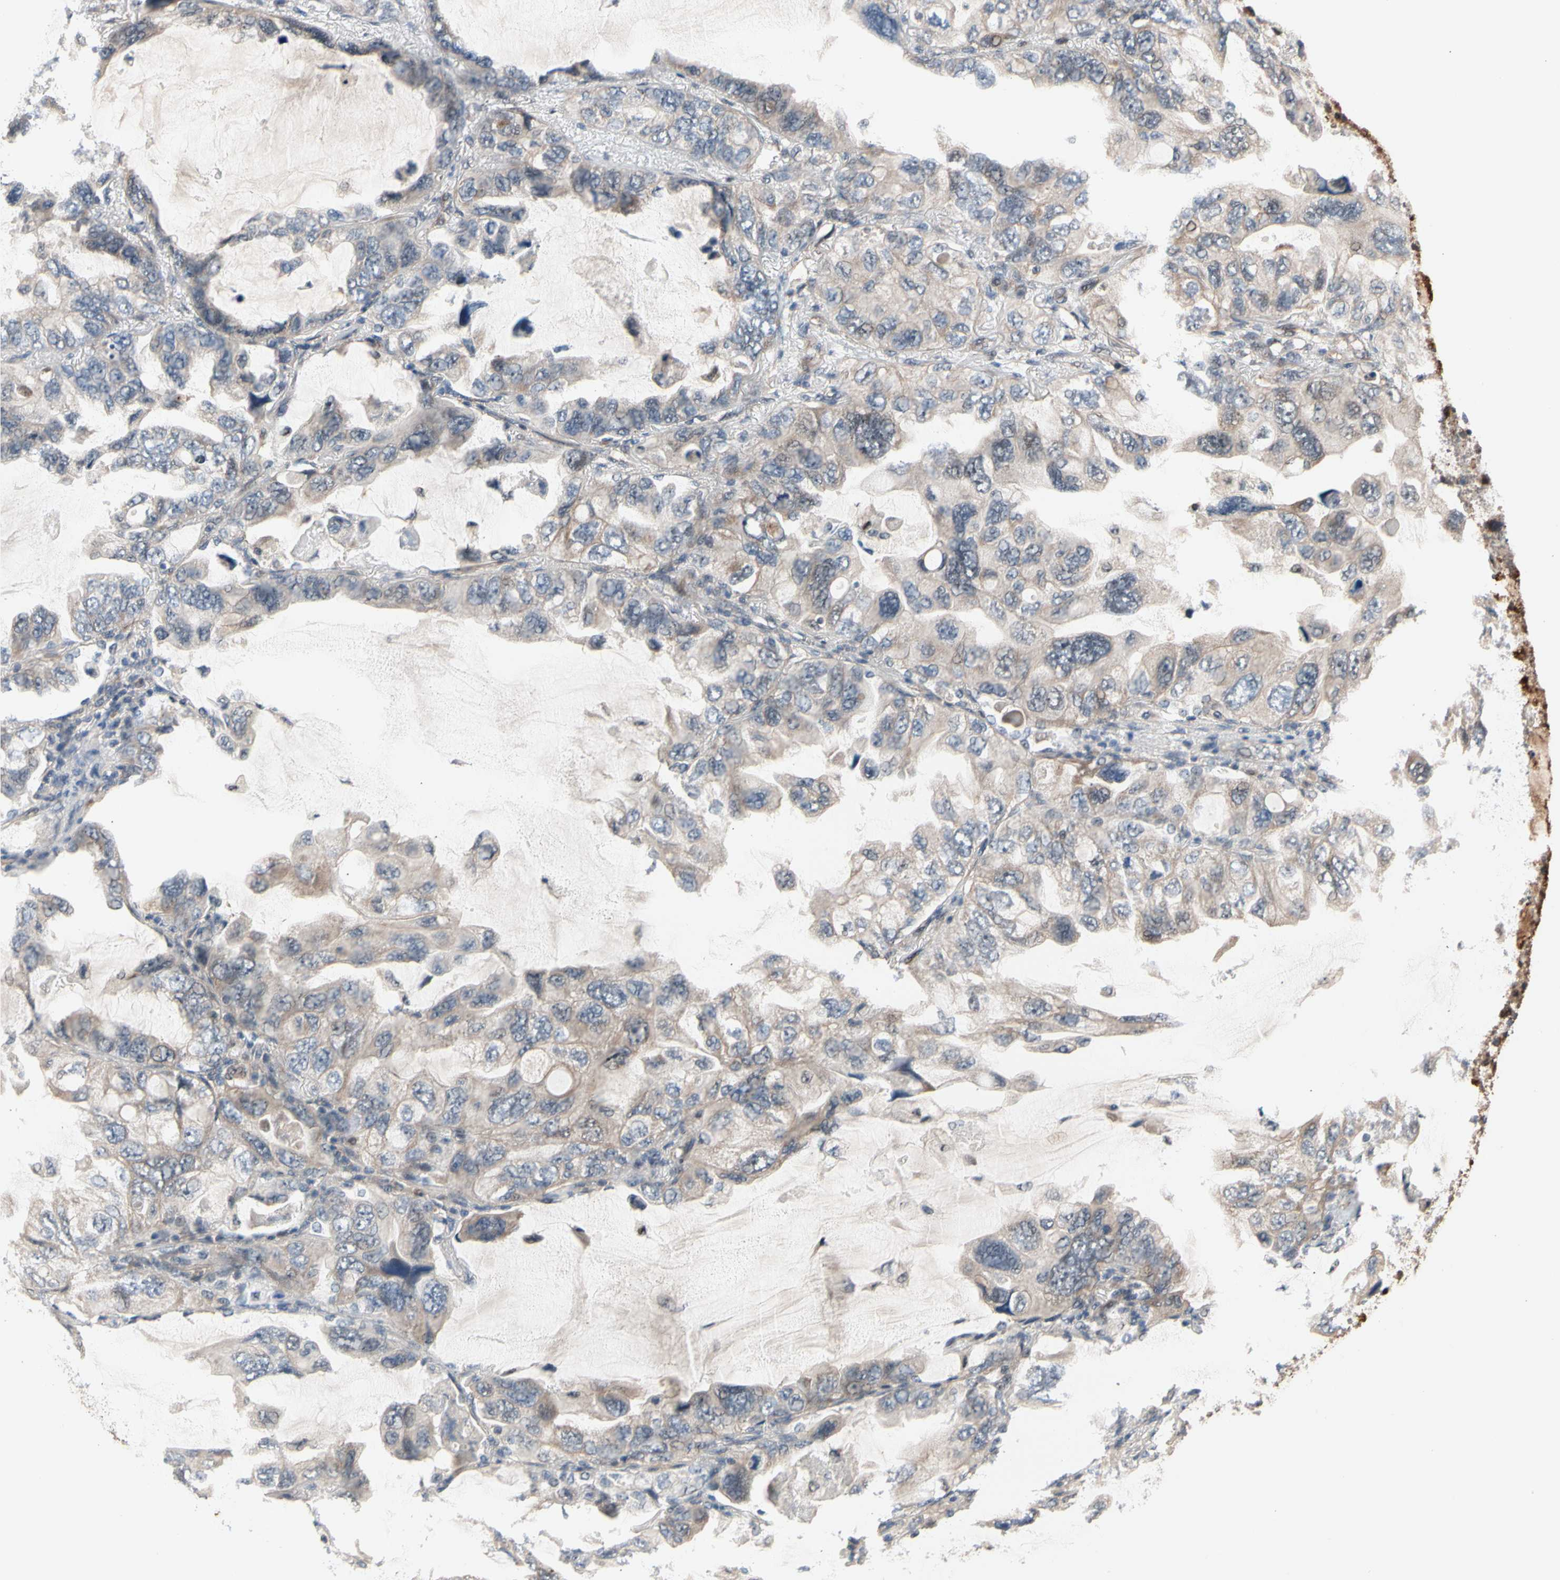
{"staining": {"intensity": "weak", "quantity": ">75%", "location": "cytoplasmic/membranous"}, "tissue": "lung cancer", "cell_type": "Tumor cells", "image_type": "cancer", "snomed": [{"axis": "morphology", "description": "Squamous cell carcinoma, NOS"}, {"axis": "topography", "description": "Lung"}], "caption": "Squamous cell carcinoma (lung) stained with a protein marker shows weak staining in tumor cells.", "gene": "NGEF", "patient": {"sex": "female", "age": 73}}